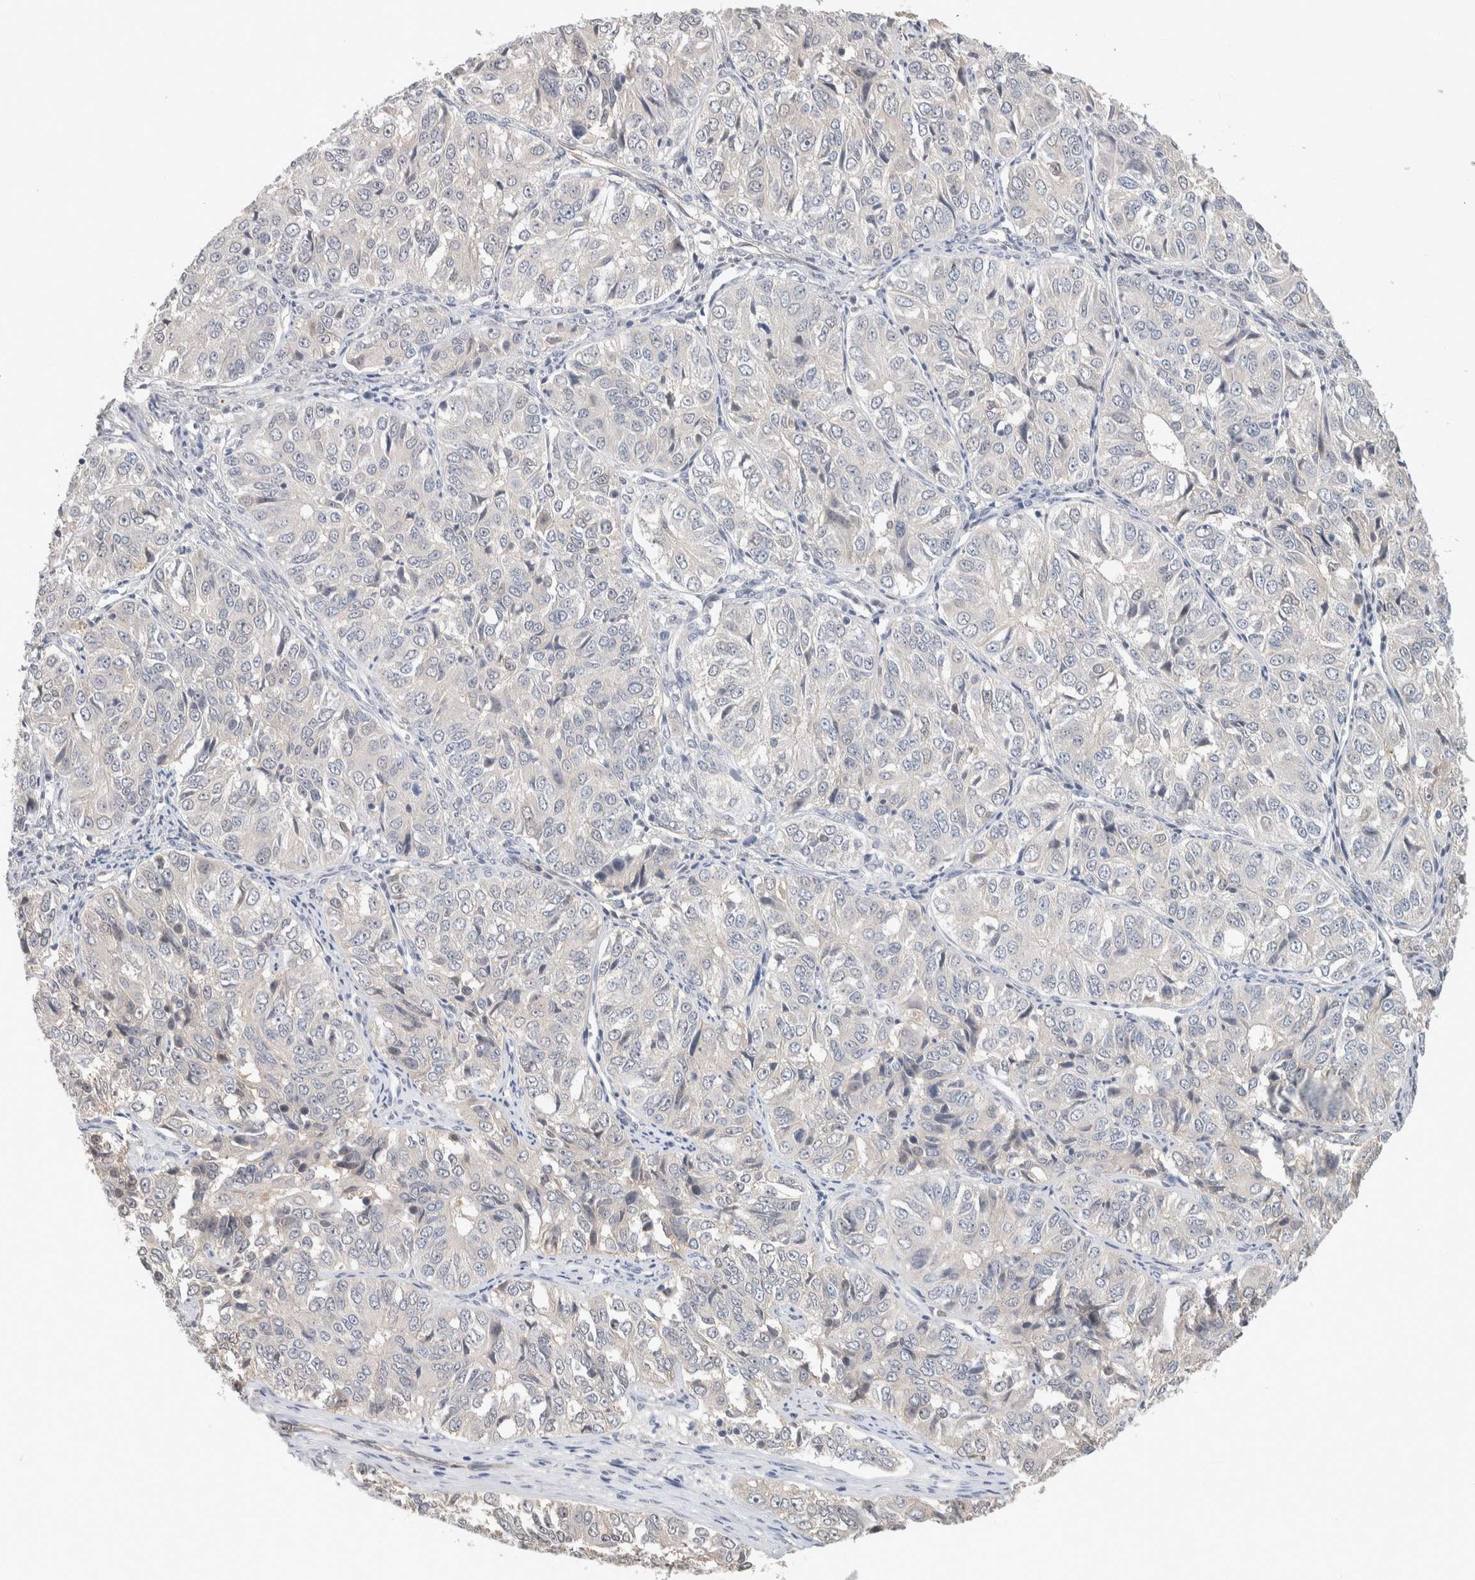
{"staining": {"intensity": "negative", "quantity": "none", "location": "none"}, "tissue": "ovarian cancer", "cell_type": "Tumor cells", "image_type": "cancer", "snomed": [{"axis": "morphology", "description": "Carcinoma, endometroid"}, {"axis": "topography", "description": "Ovary"}], "caption": "High power microscopy histopathology image of an immunohistochemistry (IHC) histopathology image of ovarian cancer (endometroid carcinoma), revealing no significant expression in tumor cells.", "gene": "DEPTOR", "patient": {"sex": "female", "age": 51}}